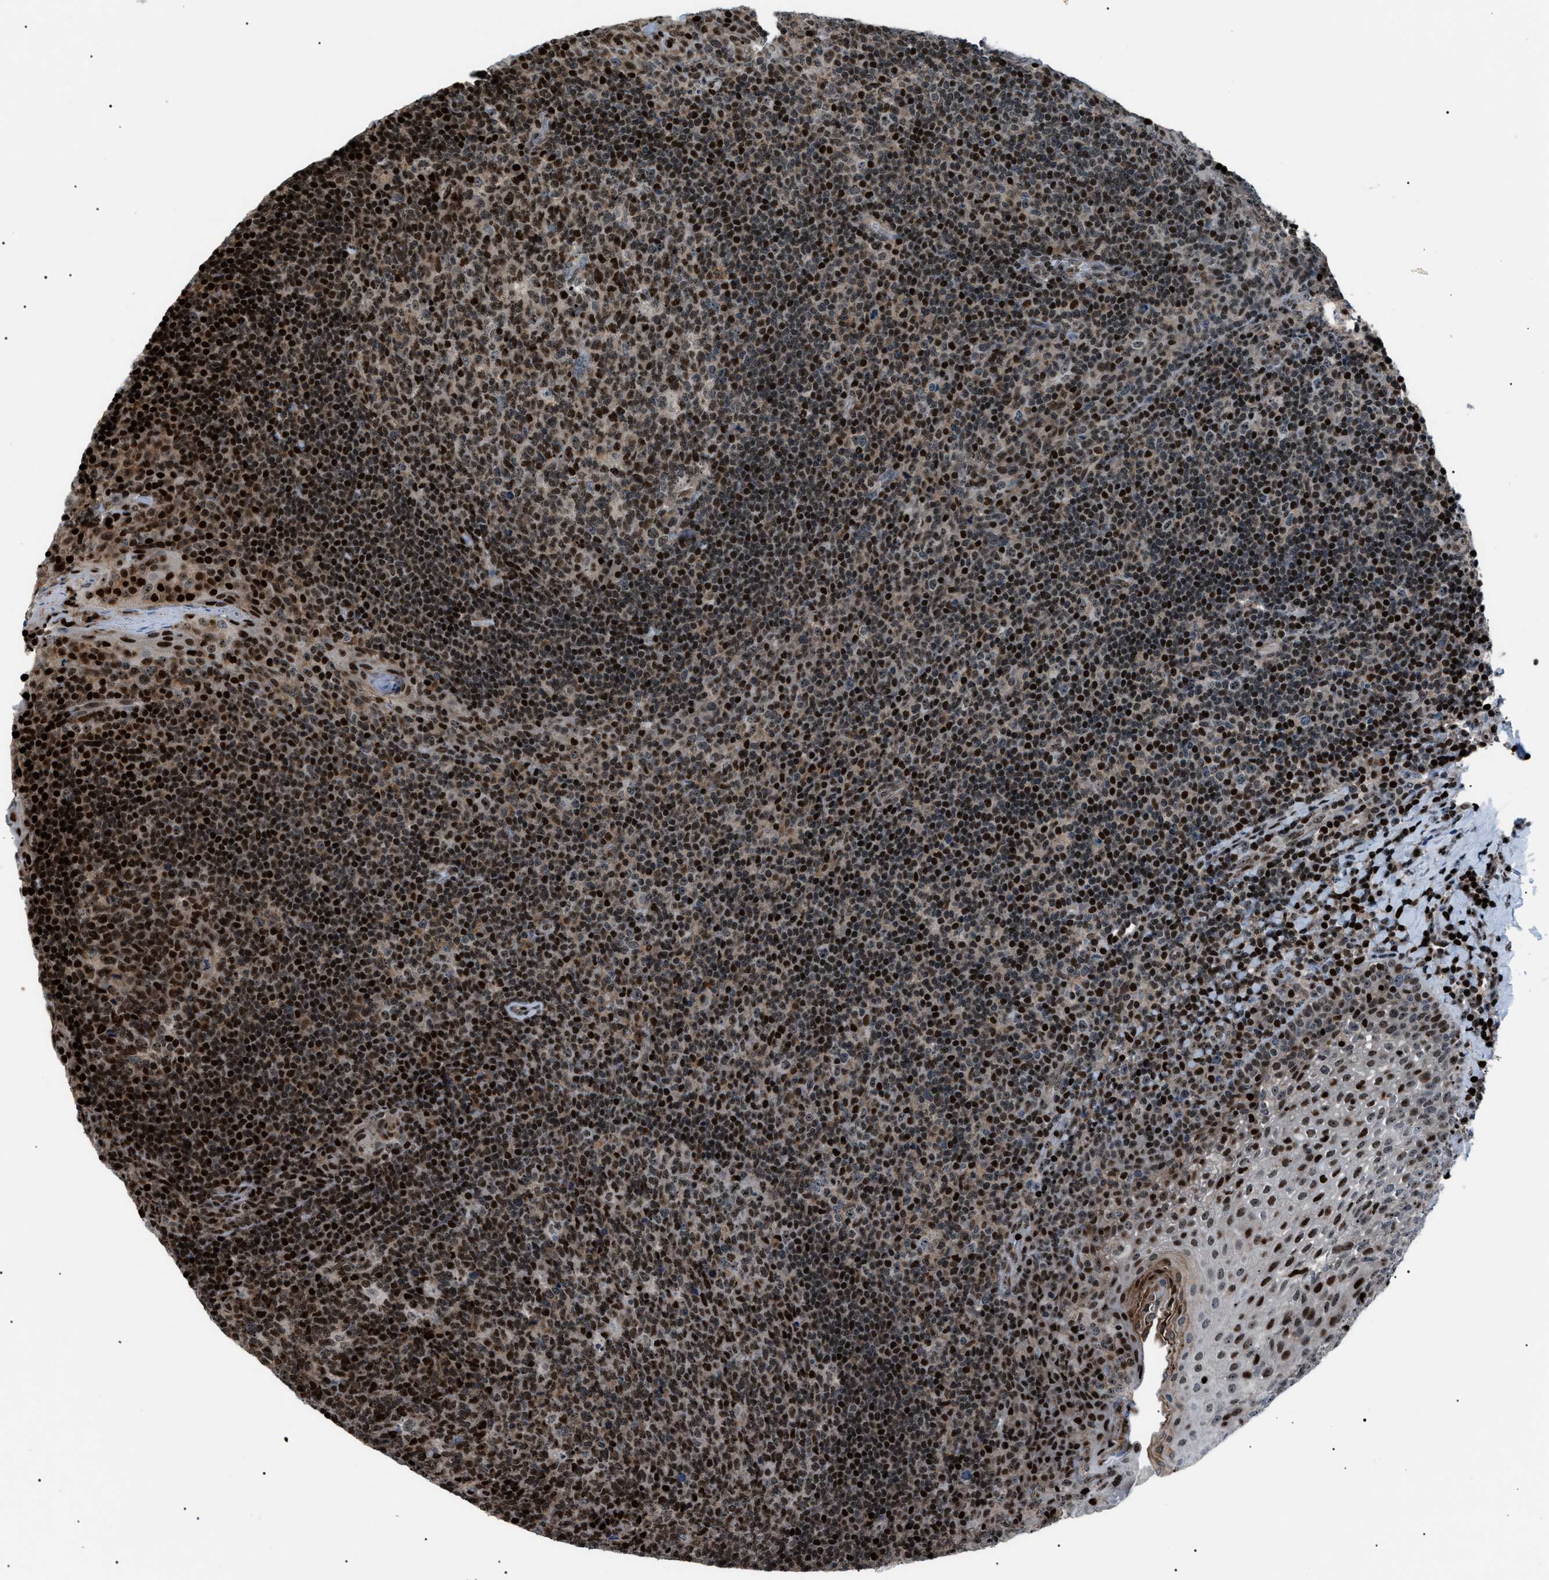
{"staining": {"intensity": "moderate", "quantity": ">75%", "location": "nuclear"}, "tissue": "tonsil", "cell_type": "Germinal center cells", "image_type": "normal", "snomed": [{"axis": "morphology", "description": "Normal tissue, NOS"}, {"axis": "topography", "description": "Tonsil"}], "caption": "Immunohistochemical staining of benign tonsil reveals moderate nuclear protein staining in approximately >75% of germinal center cells.", "gene": "PRKX", "patient": {"sex": "male", "age": 17}}